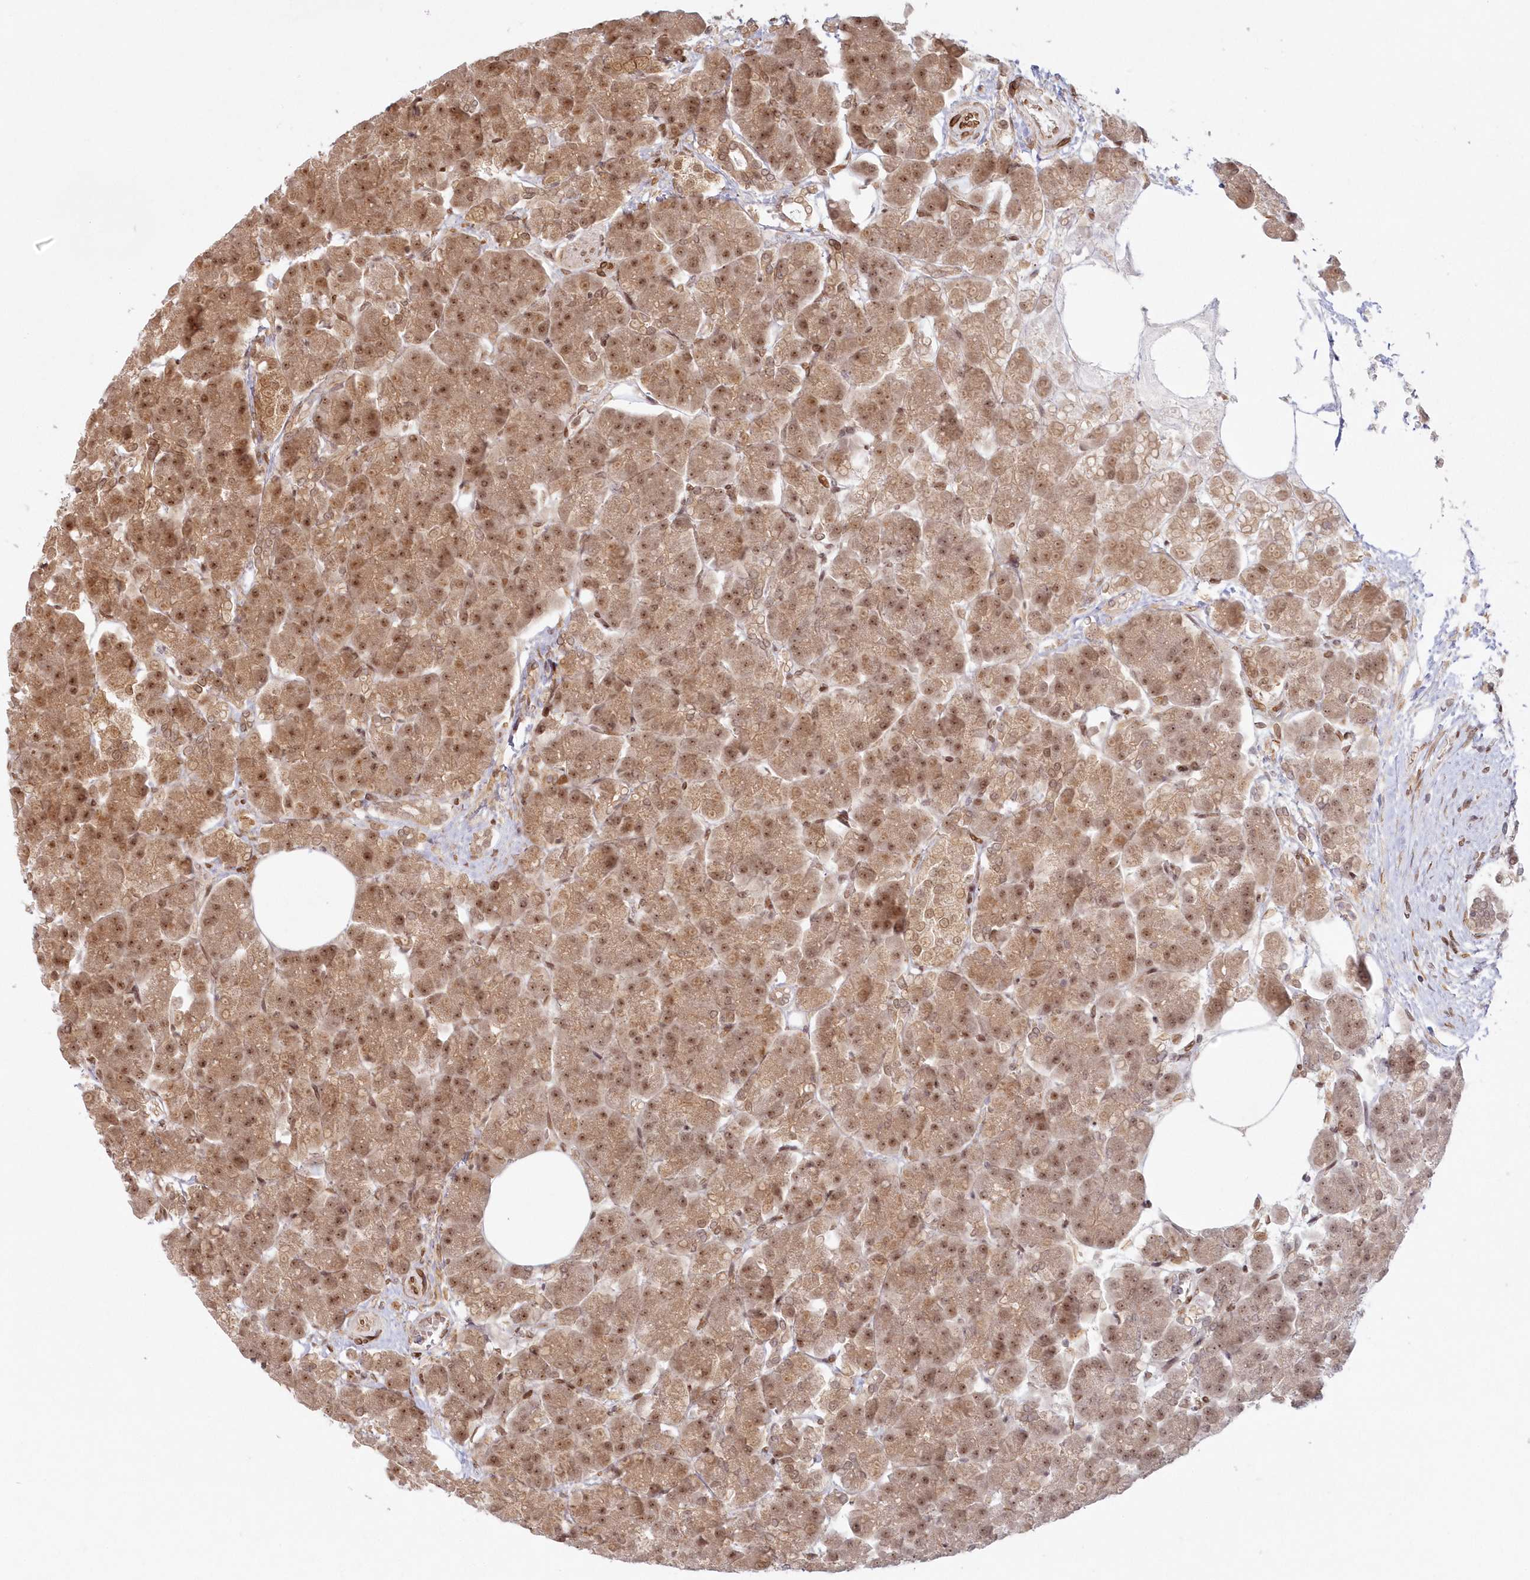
{"staining": {"intensity": "moderate", "quantity": ">75%", "location": "cytoplasmic/membranous,nuclear"}, "tissue": "pancreas", "cell_type": "Exocrine glandular cells", "image_type": "normal", "snomed": [{"axis": "morphology", "description": "Normal tissue, NOS"}, {"axis": "topography", "description": "Pancreas"}], "caption": "Protein analysis of benign pancreas demonstrates moderate cytoplasmic/membranous,nuclear staining in approximately >75% of exocrine glandular cells.", "gene": "TOGARAM2", "patient": {"sex": "female", "age": 70}}